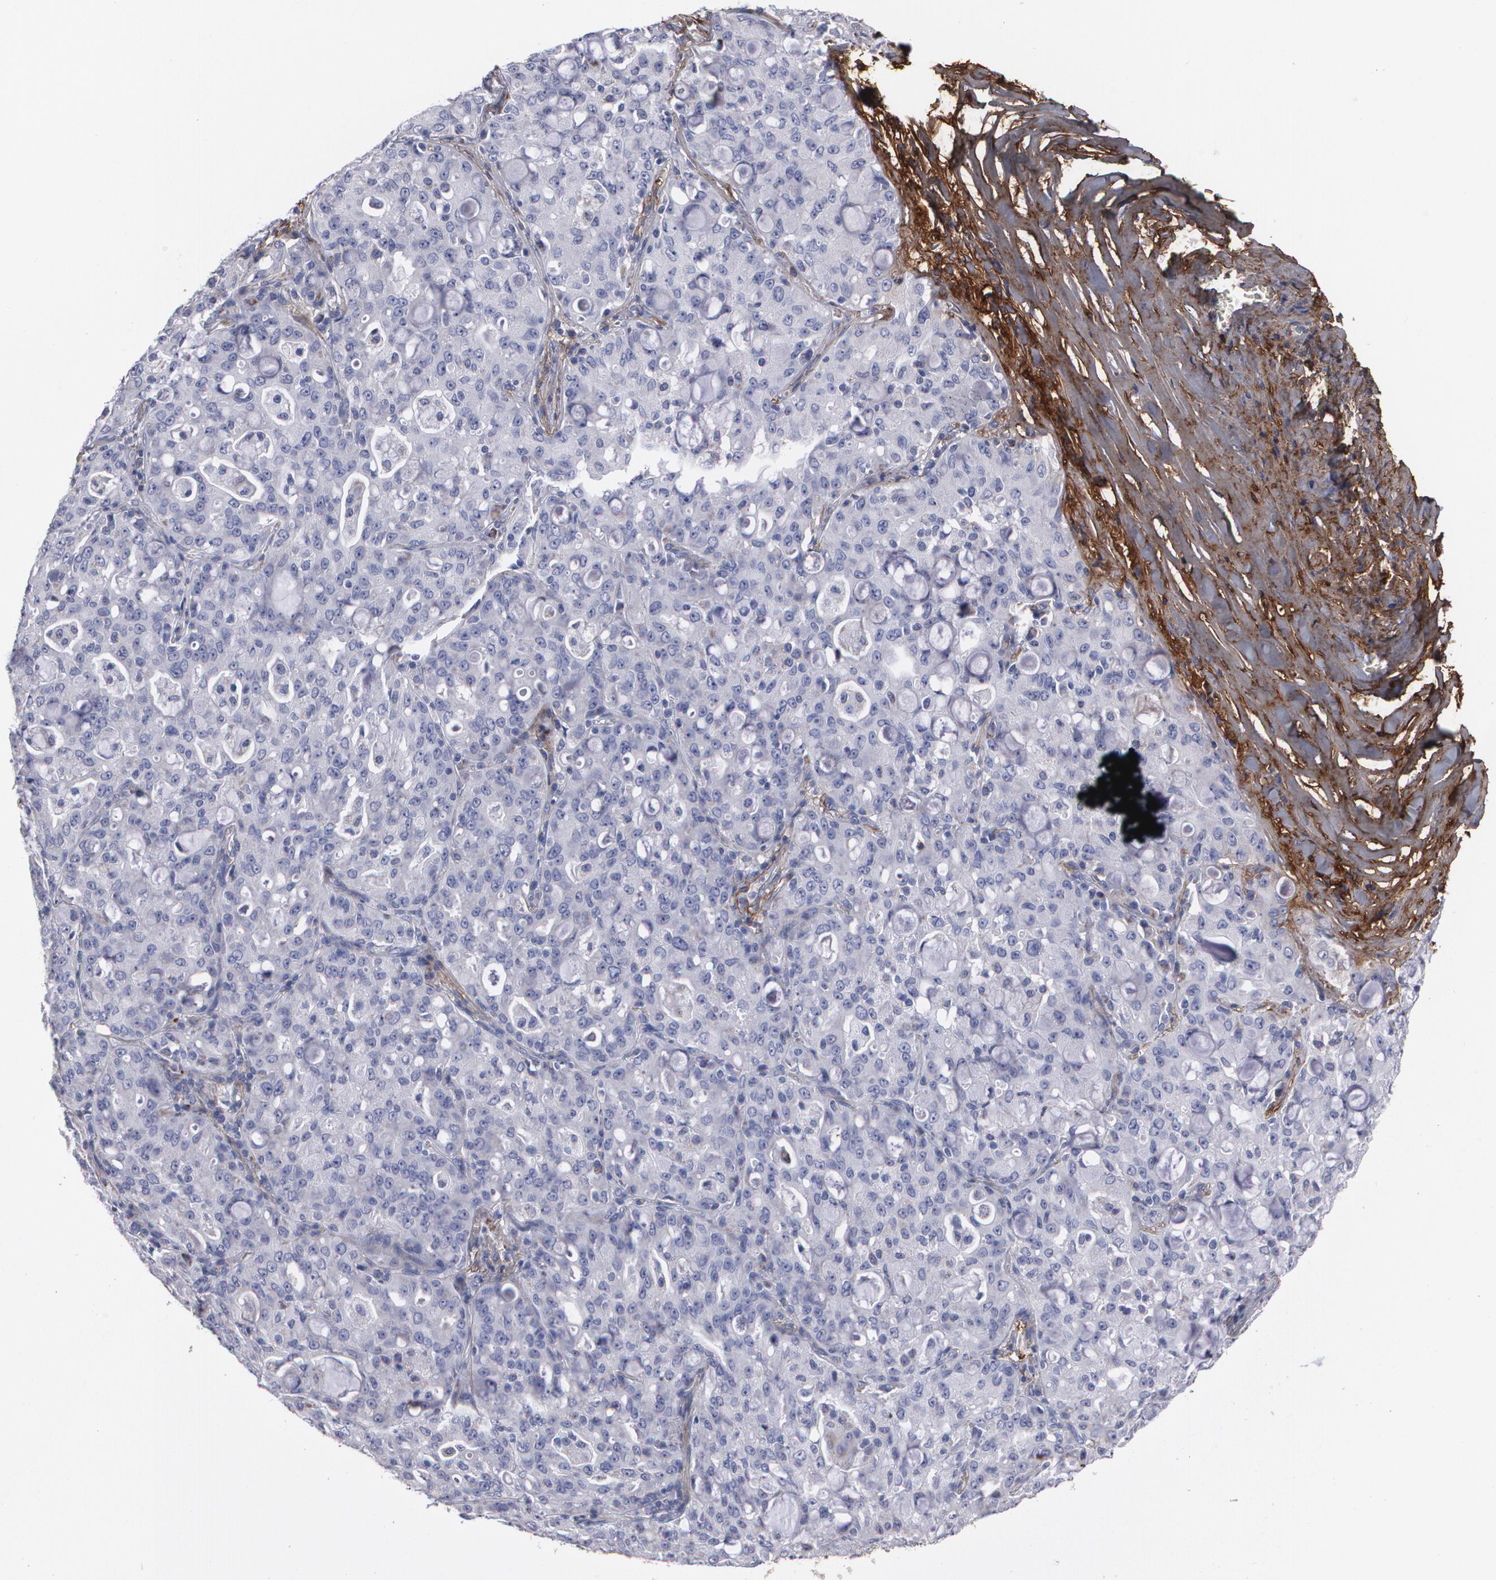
{"staining": {"intensity": "negative", "quantity": "none", "location": "none"}, "tissue": "lung cancer", "cell_type": "Tumor cells", "image_type": "cancer", "snomed": [{"axis": "morphology", "description": "Adenocarcinoma, NOS"}, {"axis": "topography", "description": "Lung"}], "caption": "Image shows no significant protein expression in tumor cells of lung cancer.", "gene": "FBLN1", "patient": {"sex": "female", "age": 44}}